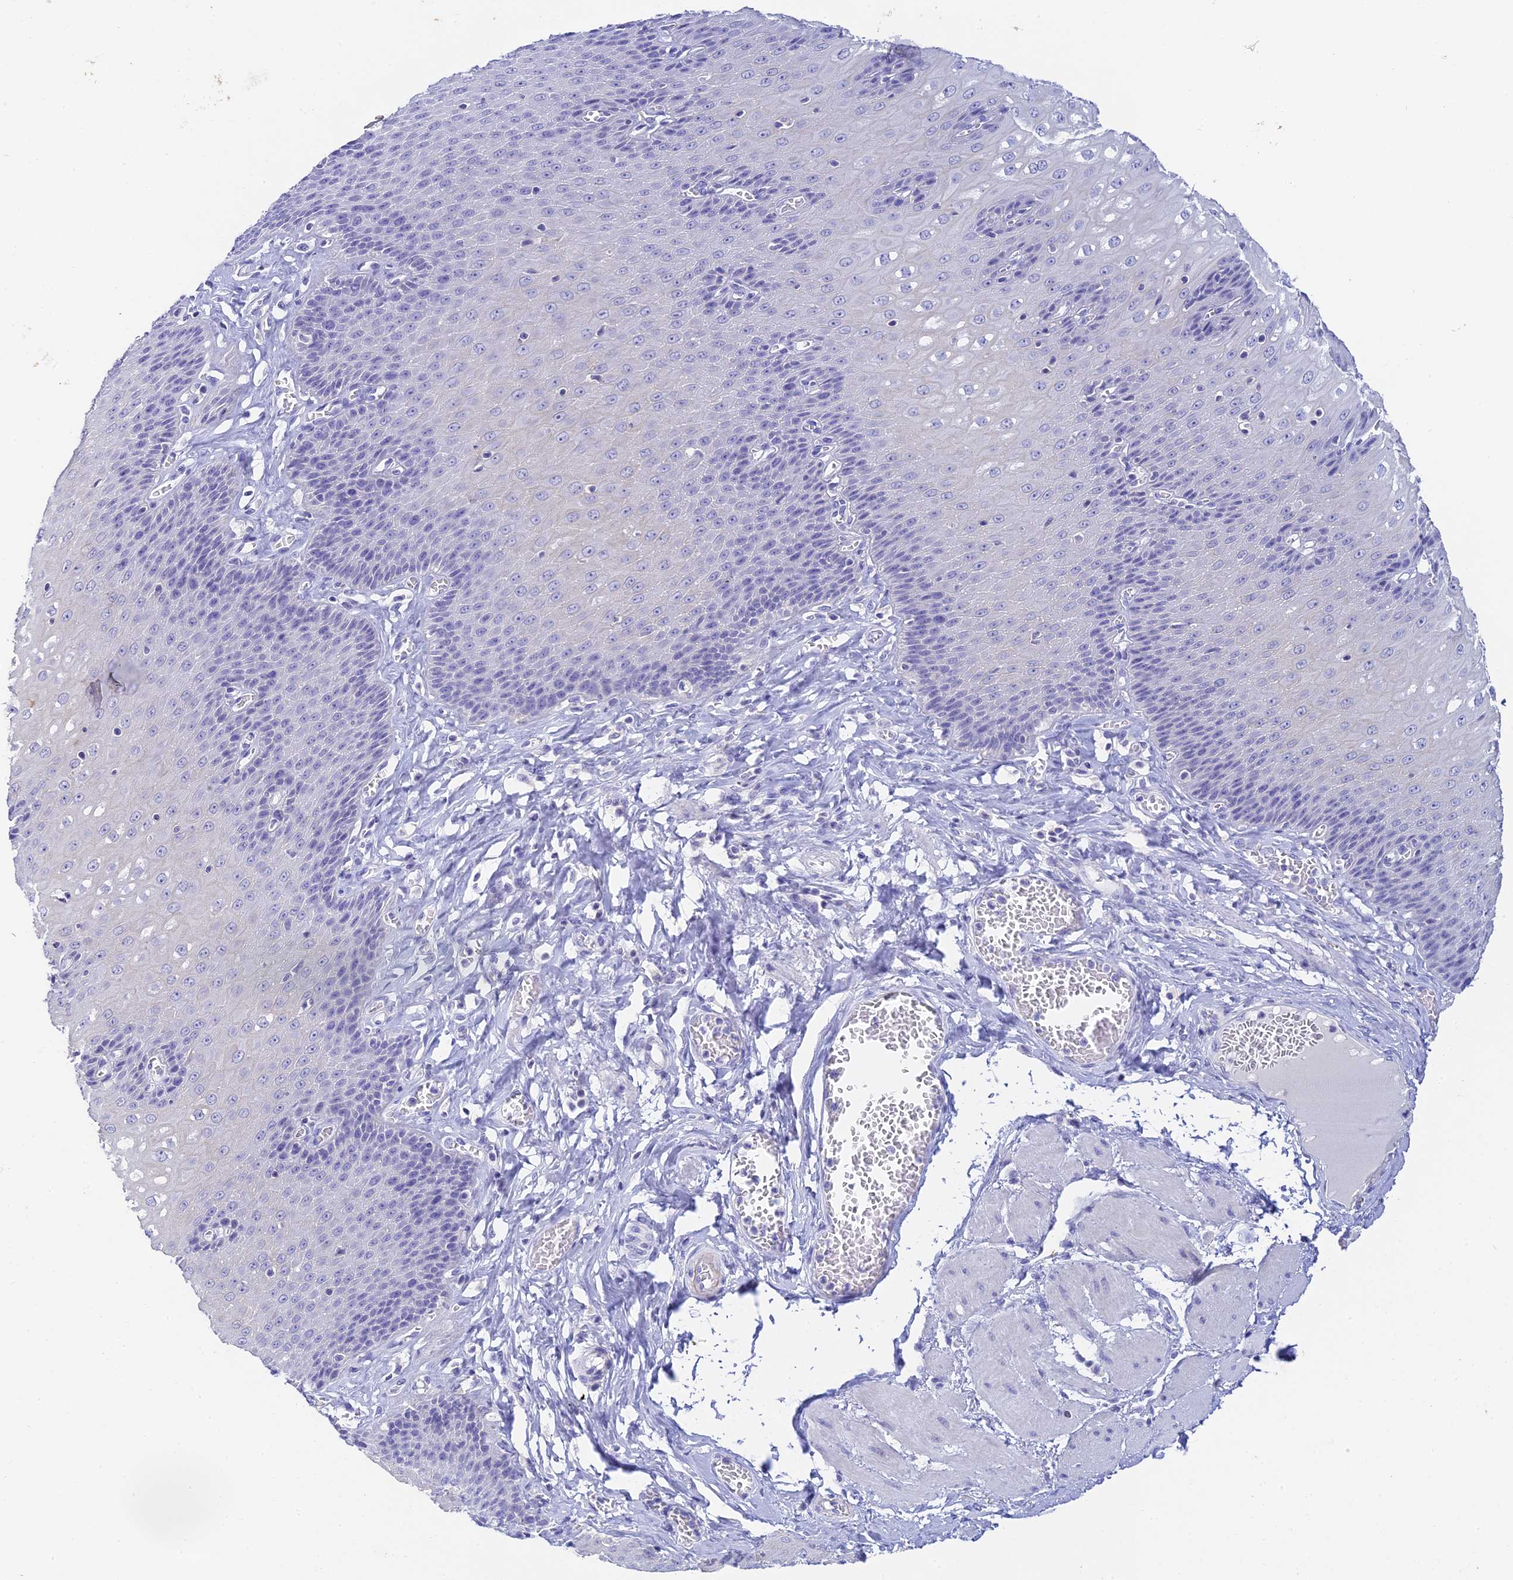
{"staining": {"intensity": "negative", "quantity": "none", "location": "none"}, "tissue": "esophagus", "cell_type": "Squamous epithelial cells", "image_type": "normal", "snomed": [{"axis": "morphology", "description": "Normal tissue, NOS"}, {"axis": "topography", "description": "Esophagus"}], "caption": "Esophagus stained for a protein using immunohistochemistry (IHC) reveals no positivity squamous epithelial cells.", "gene": "C12orf29", "patient": {"sex": "male", "age": 60}}